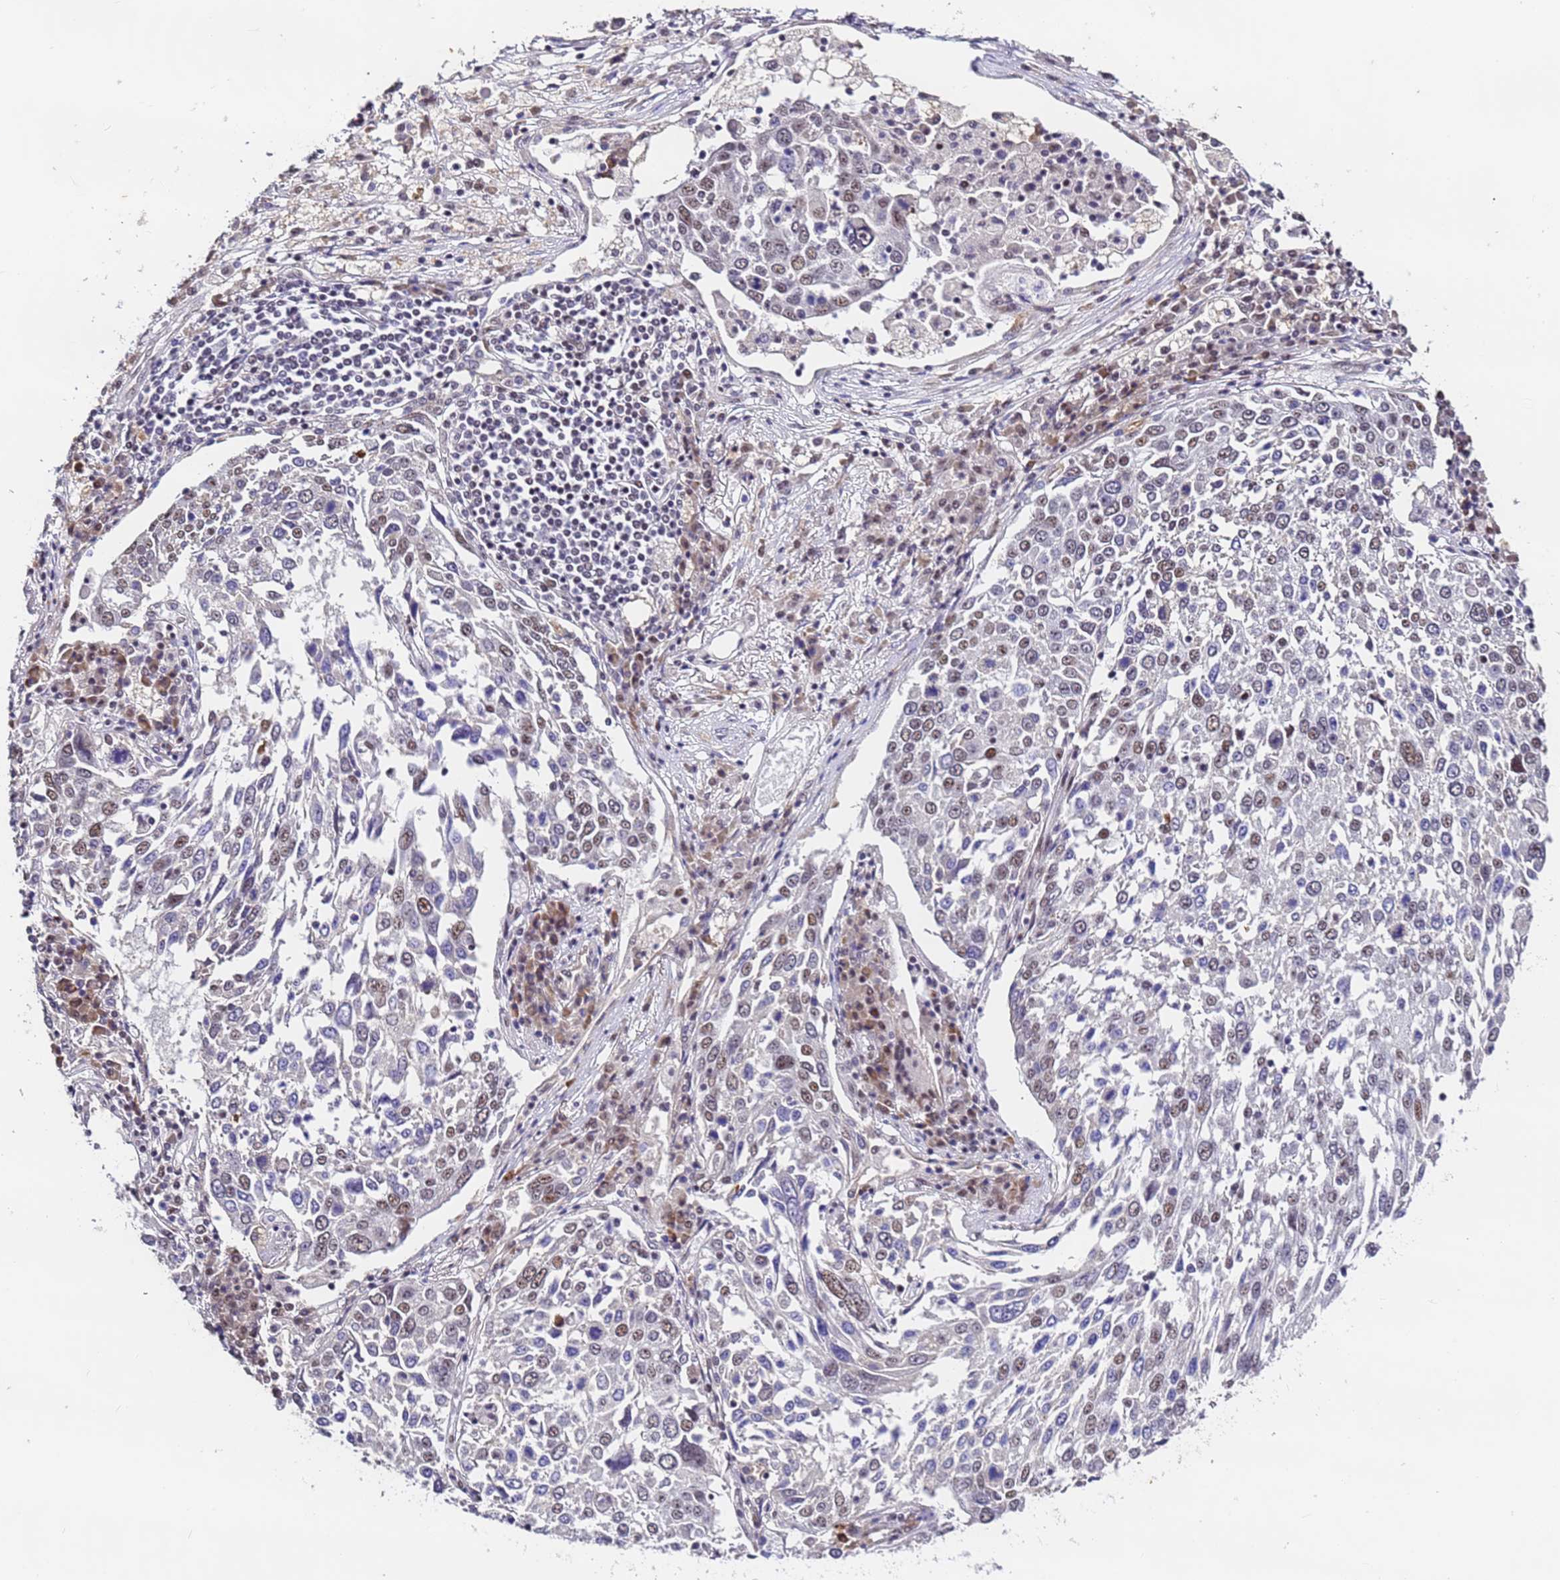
{"staining": {"intensity": "moderate", "quantity": "<25%", "location": "nuclear"}, "tissue": "lung cancer", "cell_type": "Tumor cells", "image_type": "cancer", "snomed": [{"axis": "morphology", "description": "Squamous cell carcinoma, NOS"}, {"axis": "topography", "description": "Lung"}], "caption": "The histopathology image reveals immunohistochemical staining of lung cancer. There is moderate nuclear positivity is appreciated in approximately <25% of tumor cells.", "gene": "FNBP4", "patient": {"sex": "male", "age": 65}}